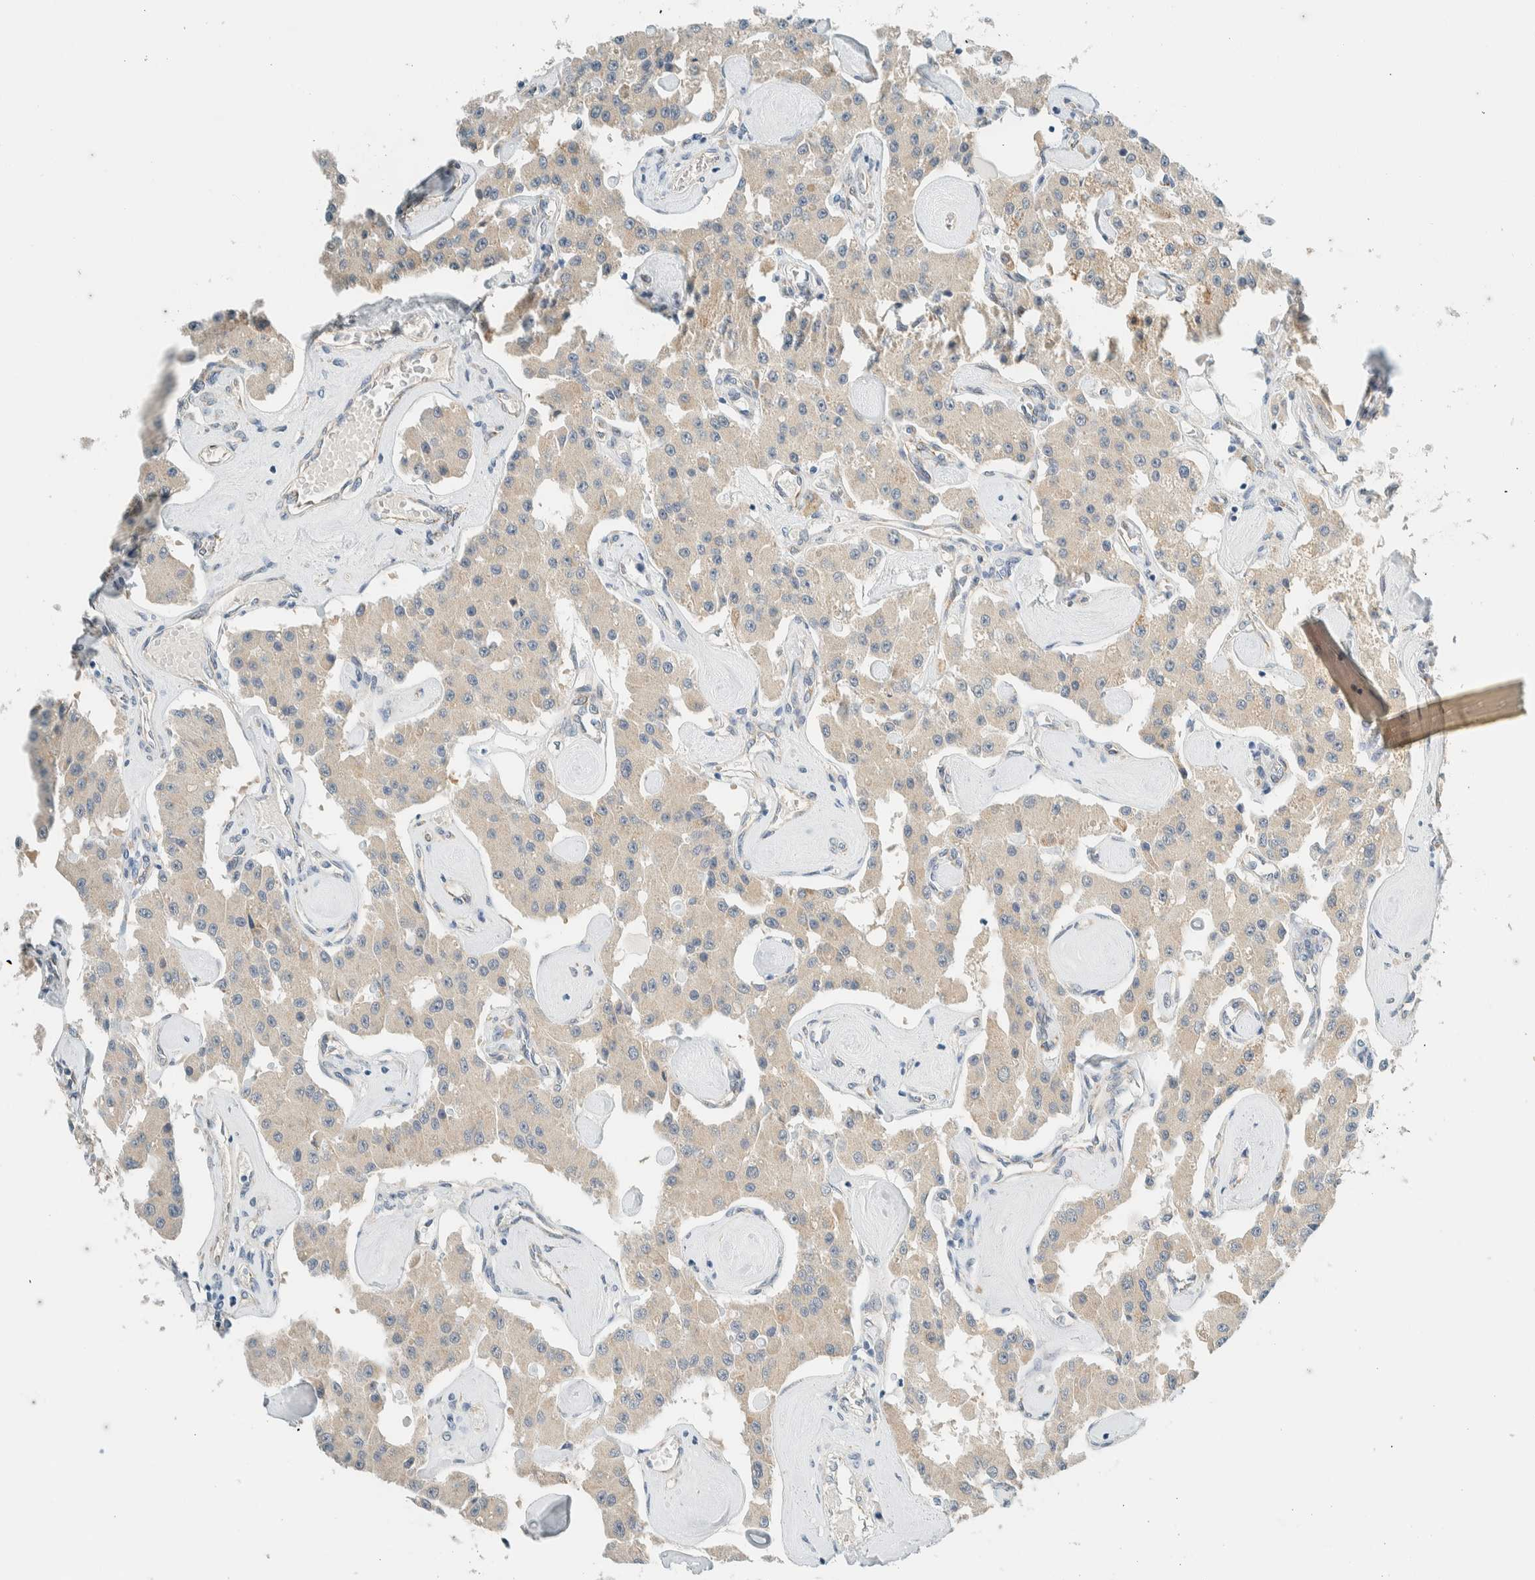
{"staining": {"intensity": "weak", "quantity": ">75%", "location": "cytoplasmic/membranous"}, "tissue": "carcinoid", "cell_type": "Tumor cells", "image_type": "cancer", "snomed": [{"axis": "morphology", "description": "Carcinoid, malignant, NOS"}, {"axis": "topography", "description": "Pancreas"}], "caption": "Tumor cells demonstrate low levels of weak cytoplasmic/membranous positivity in approximately >75% of cells in human malignant carcinoid.", "gene": "ALDH7A1", "patient": {"sex": "male", "age": 41}}